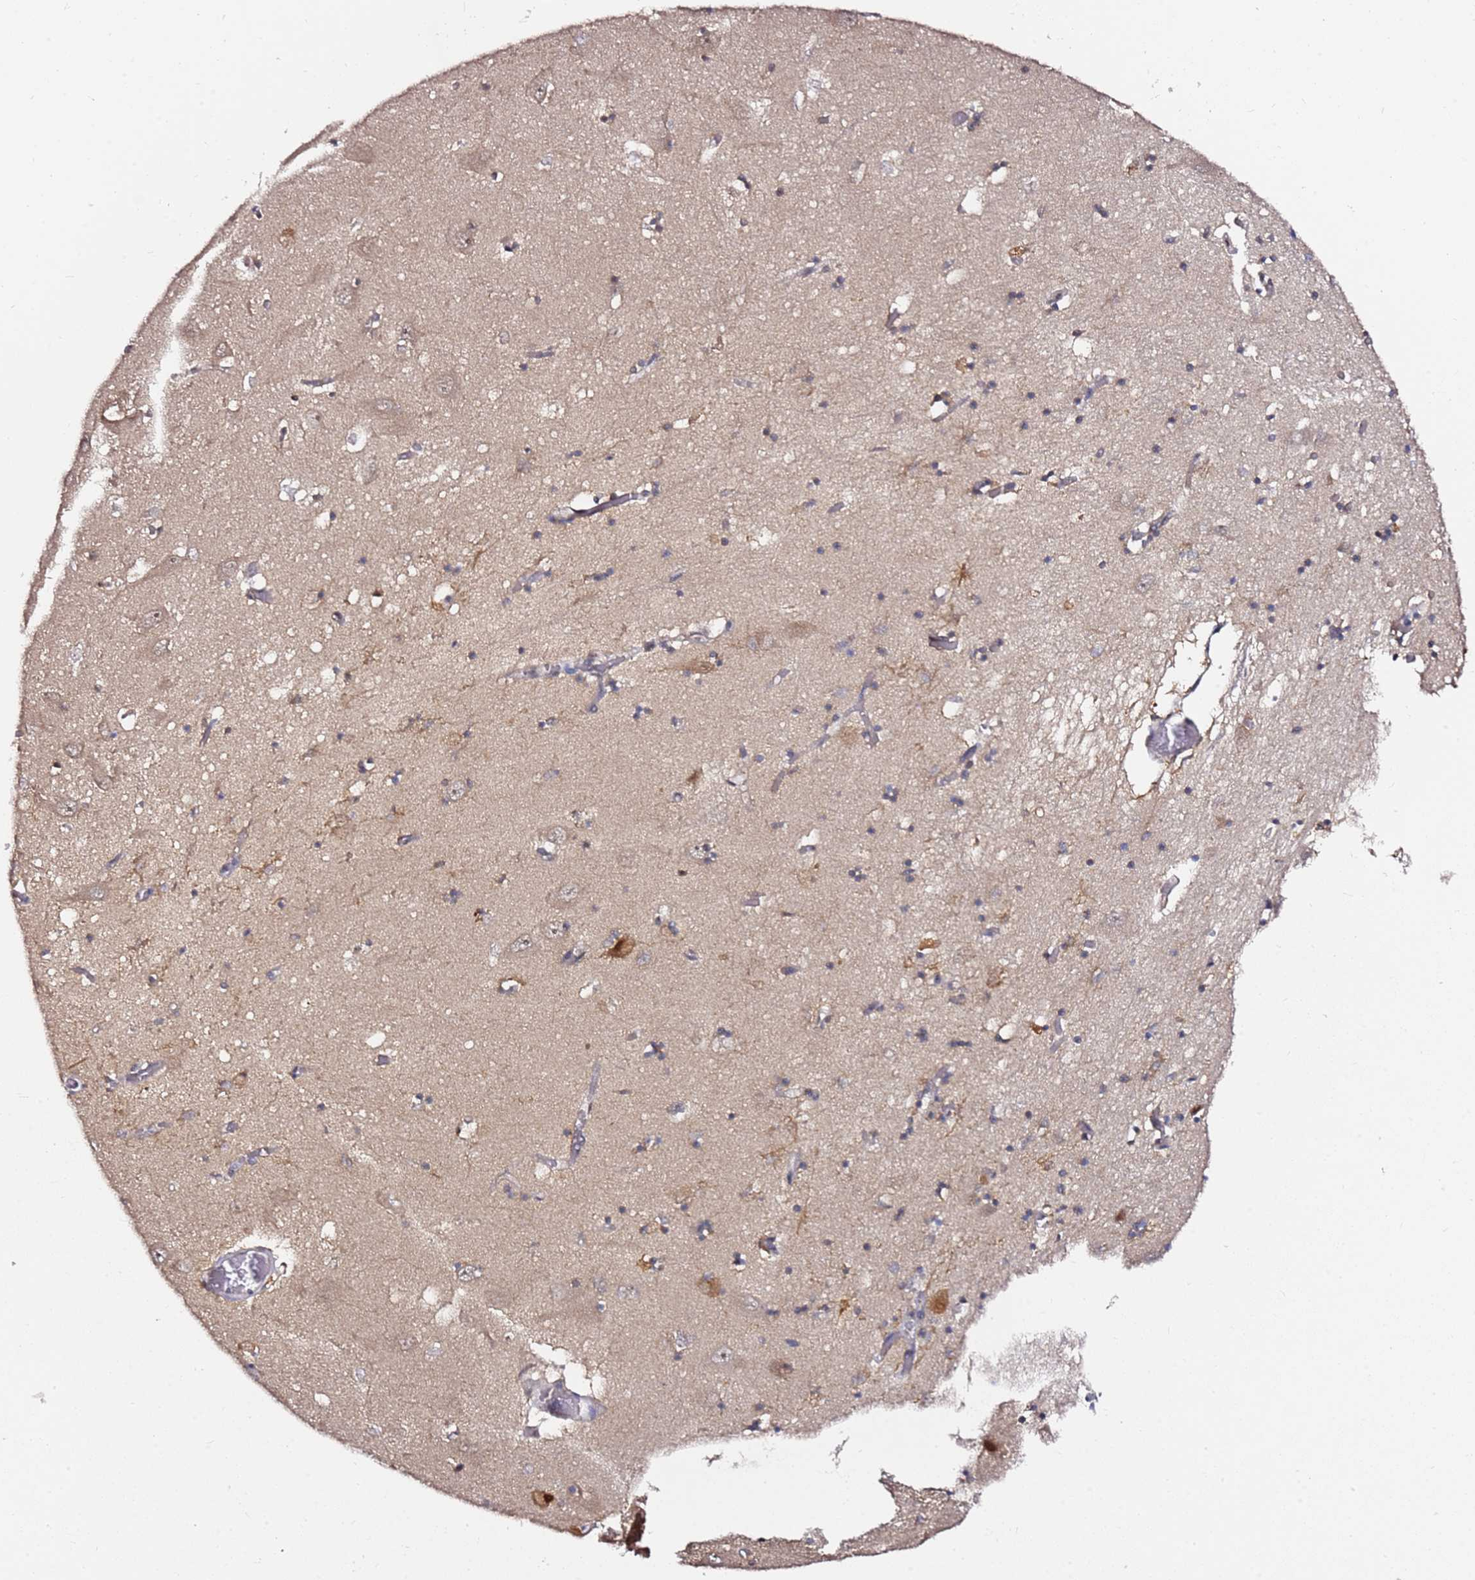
{"staining": {"intensity": "weak", "quantity": "25%-75%", "location": "cytoplasmic/membranous"}, "tissue": "hippocampus", "cell_type": "Glial cells", "image_type": "normal", "snomed": [{"axis": "morphology", "description": "Normal tissue, NOS"}, {"axis": "topography", "description": "Hippocampus"}], "caption": "Immunohistochemistry micrograph of normal hippocampus: human hippocampus stained using immunohistochemistry displays low levels of weak protein expression localized specifically in the cytoplasmic/membranous of glial cells, appearing as a cytoplasmic/membranous brown color.", "gene": "RGS18", "patient": {"sex": "male", "age": 70}}